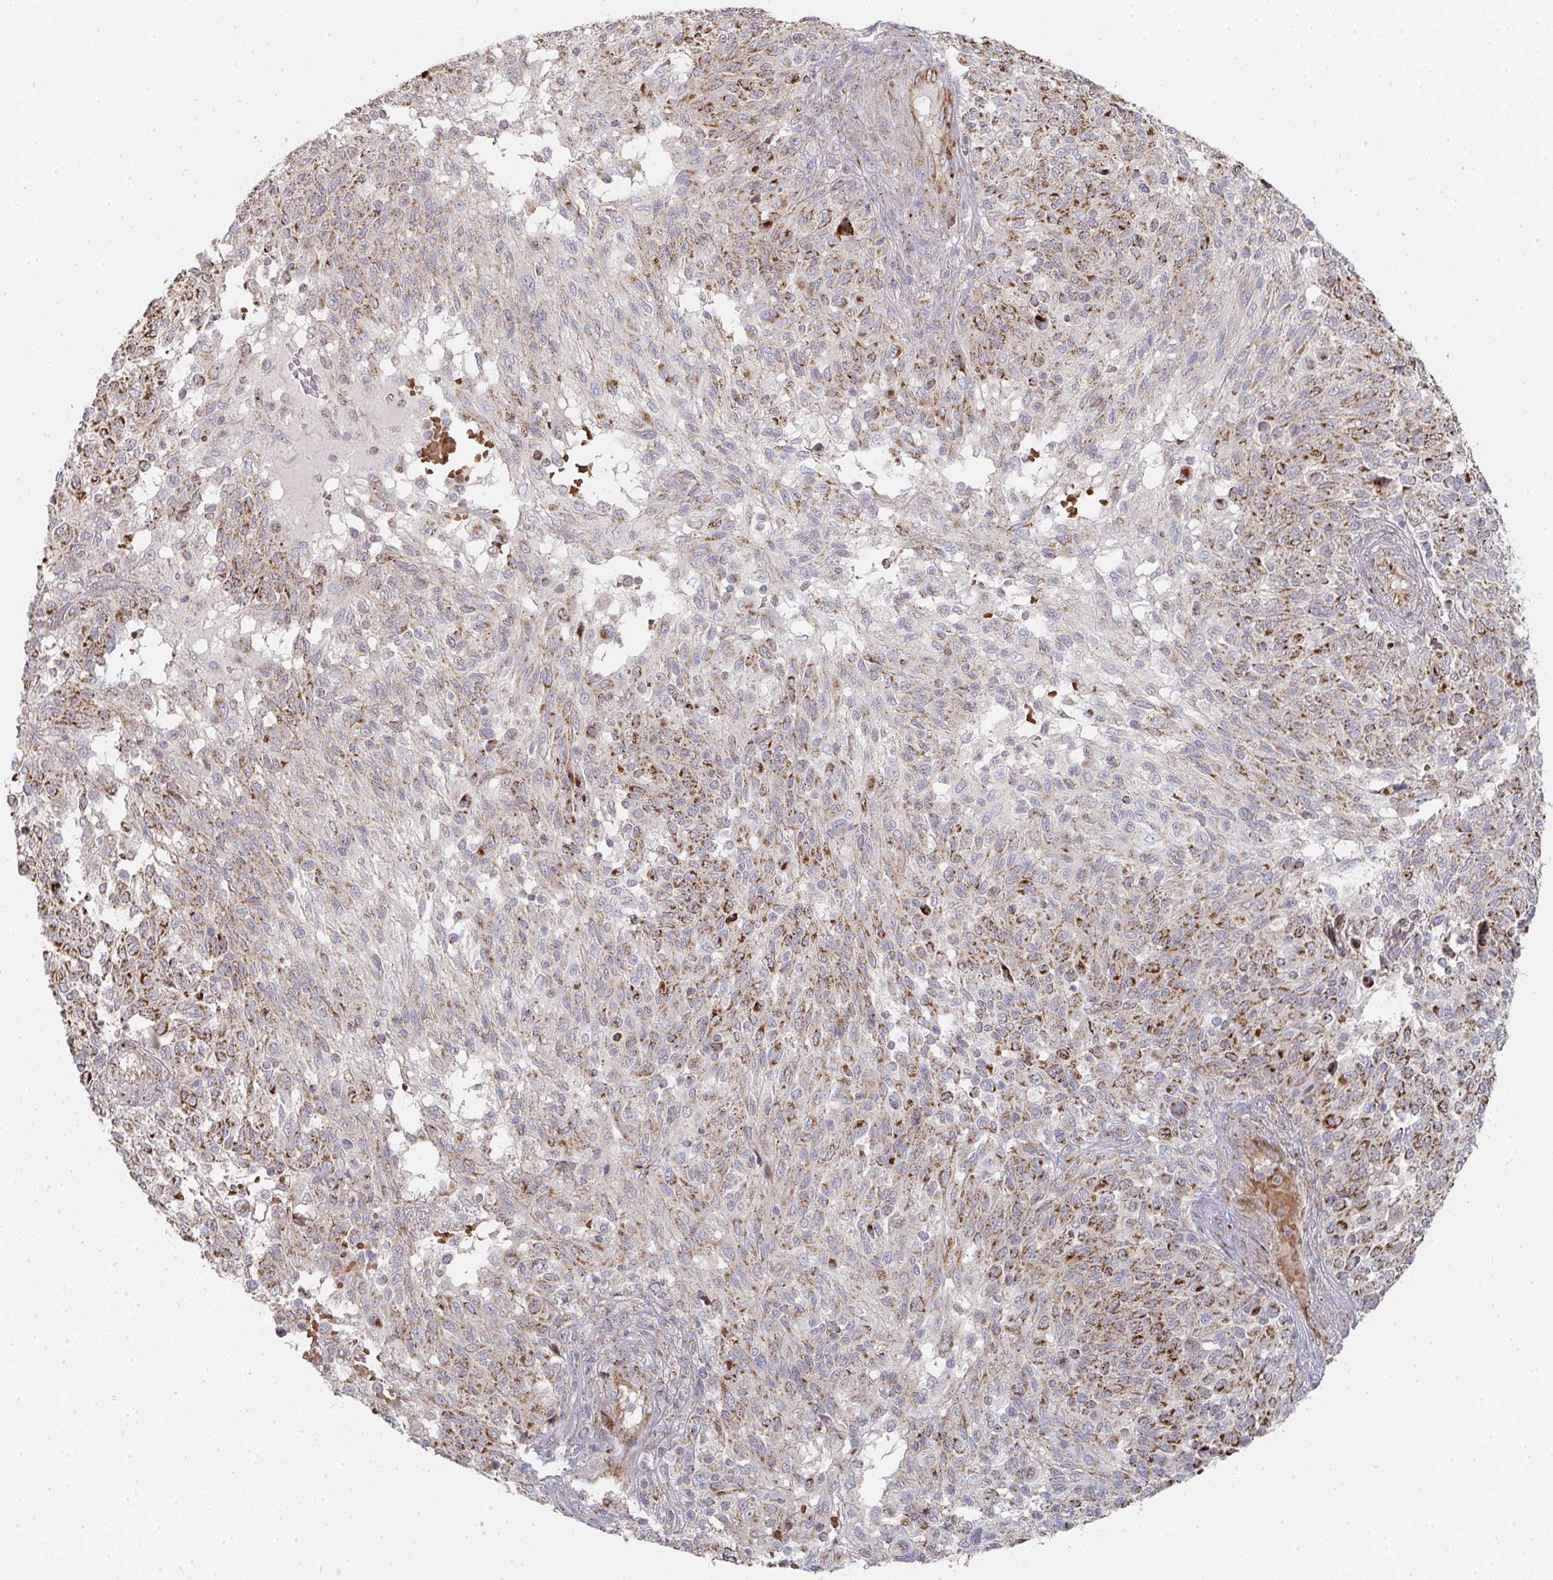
{"staining": {"intensity": "moderate", "quantity": "25%-75%", "location": "cytoplasmic/membranous"}, "tissue": "melanoma", "cell_type": "Tumor cells", "image_type": "cancer", "snomed": [{"axis": "morphology", "description": "Malignant melanoma, NOS"}, {"axis": "topography", "description": "Skin"}], "caption": "Approximately 25%-75% of tumor cells in human malignant melanoma display moderate cytoplasmic/membranous protein staining as visualized by brown immunohistochemical staining.", "gene": "ZNF526", "patient": {"sex": "male", "age": 66}}